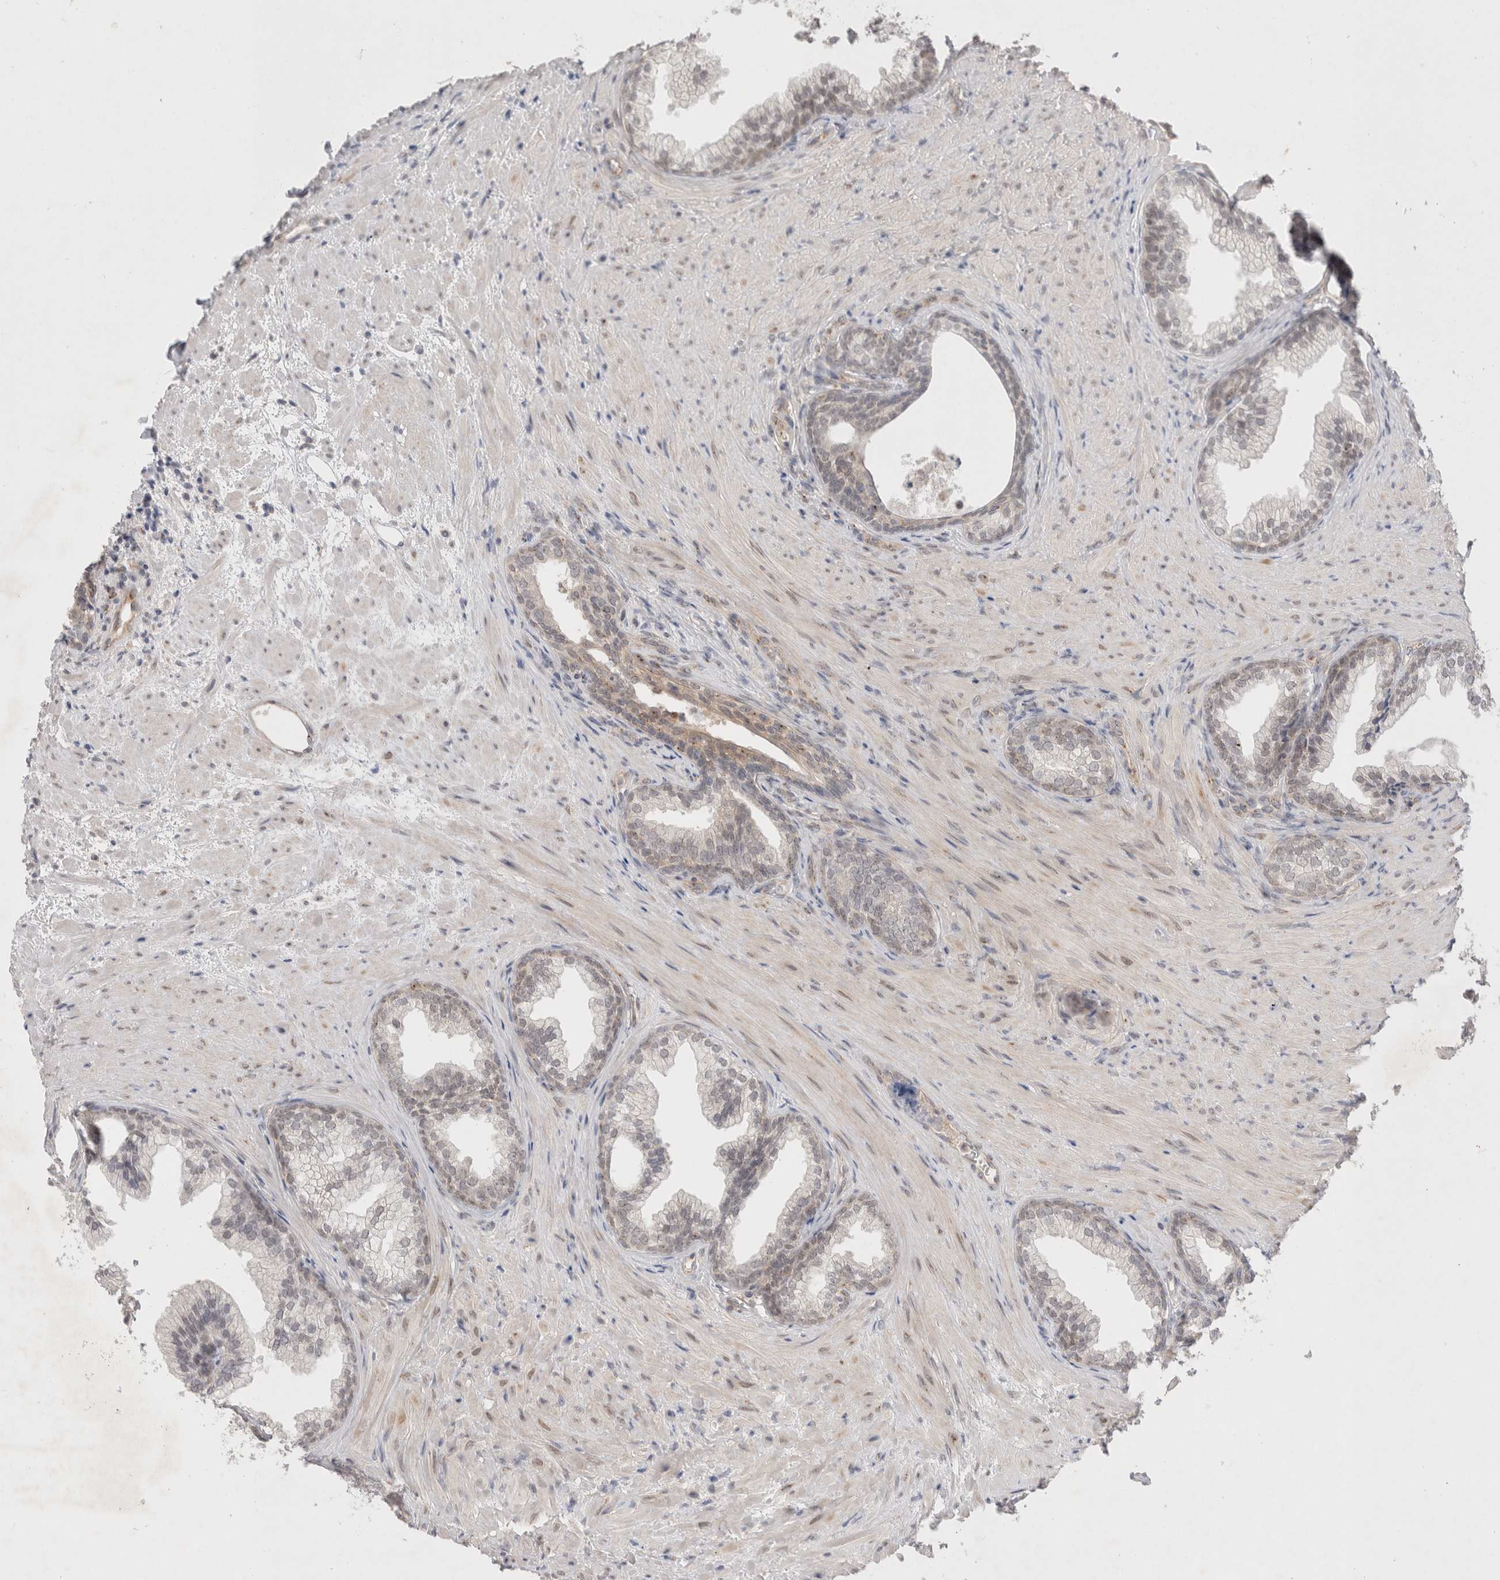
{"staining": {"intensity": "weak", "quantity": "<25%", "location": "cytoplasmic/membranous"}, "tissue": "prostate", "cell_type": "Glandular cells", "image_type": "normal", "snomed": [{"axis": "morphology", "description": "Normal tissue, NOS"}, {"axis": "topography", "description": "Prostate"}], "caption": "This photomicrograph is of normal prostate stained with immunohistochemistry to label a protein in brown with the nuclei are counter-stained blue. There is no staining in glandular cells.", "gene": "BICD2", "patient": {"sex": "male", "age": 76}}